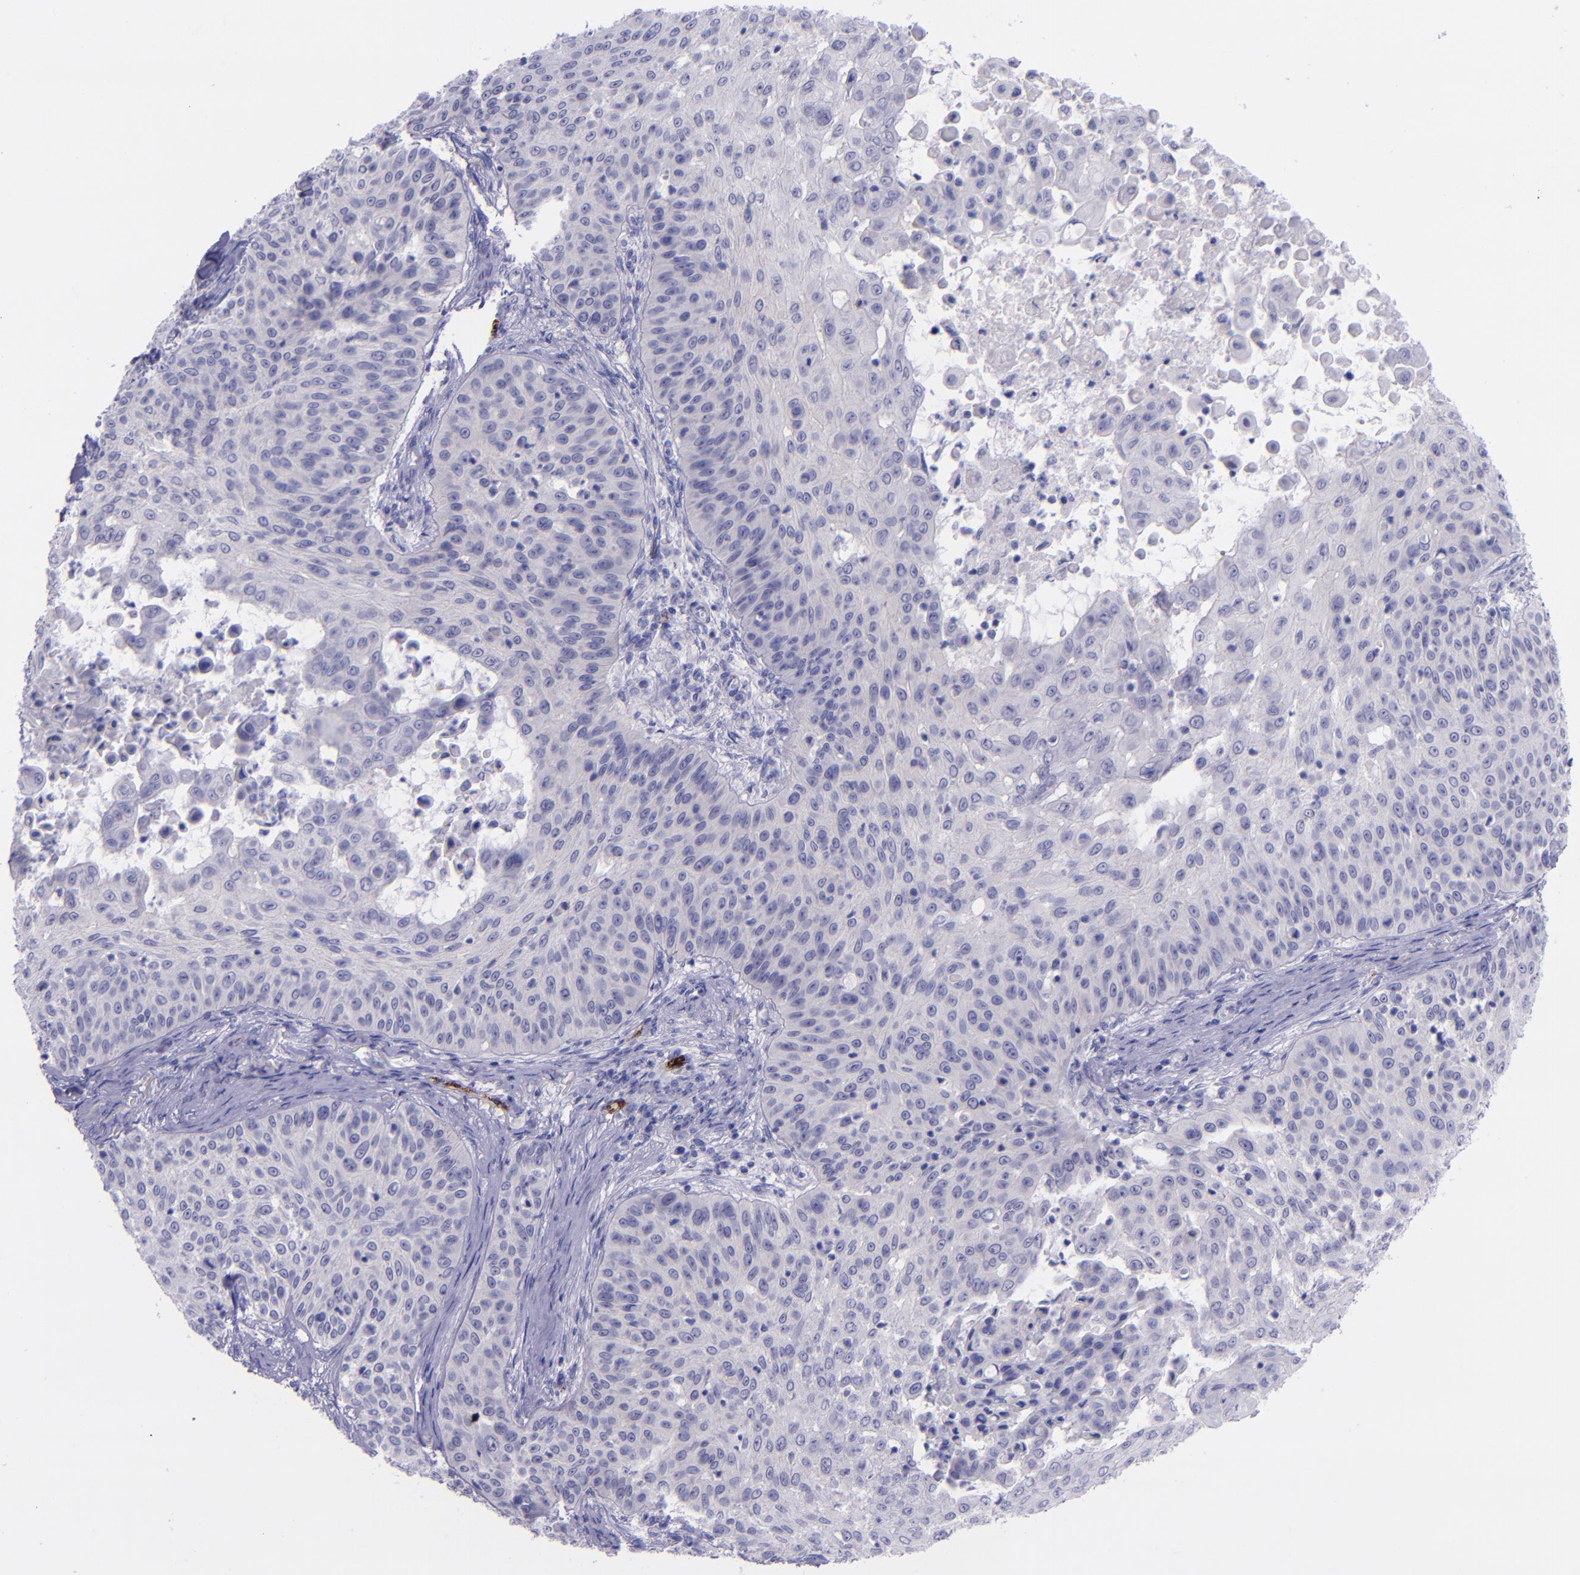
{"staining": {"intensity": "negative", "quantity": "none", "location": "none"}, "tissue": "skin cancer", "cell_type": "Tumor cells", "image_type": "cancer", "snomed": [{"axis": "morphology", "description": "Squamous cell carcinoma, NOS"}, {"axis": "topography", "description": "Skin"}], "caption": "Tumor cells show no significant protein staining in skin squamous cell carcinoma. The staining was performed using DAB to visualize the protein expression in brown, while the nuclei were stained in blue with hematoxylin (Magnification: 20x).", "gene": "SELE", "patient": {"sex": "male", "age": 82}}